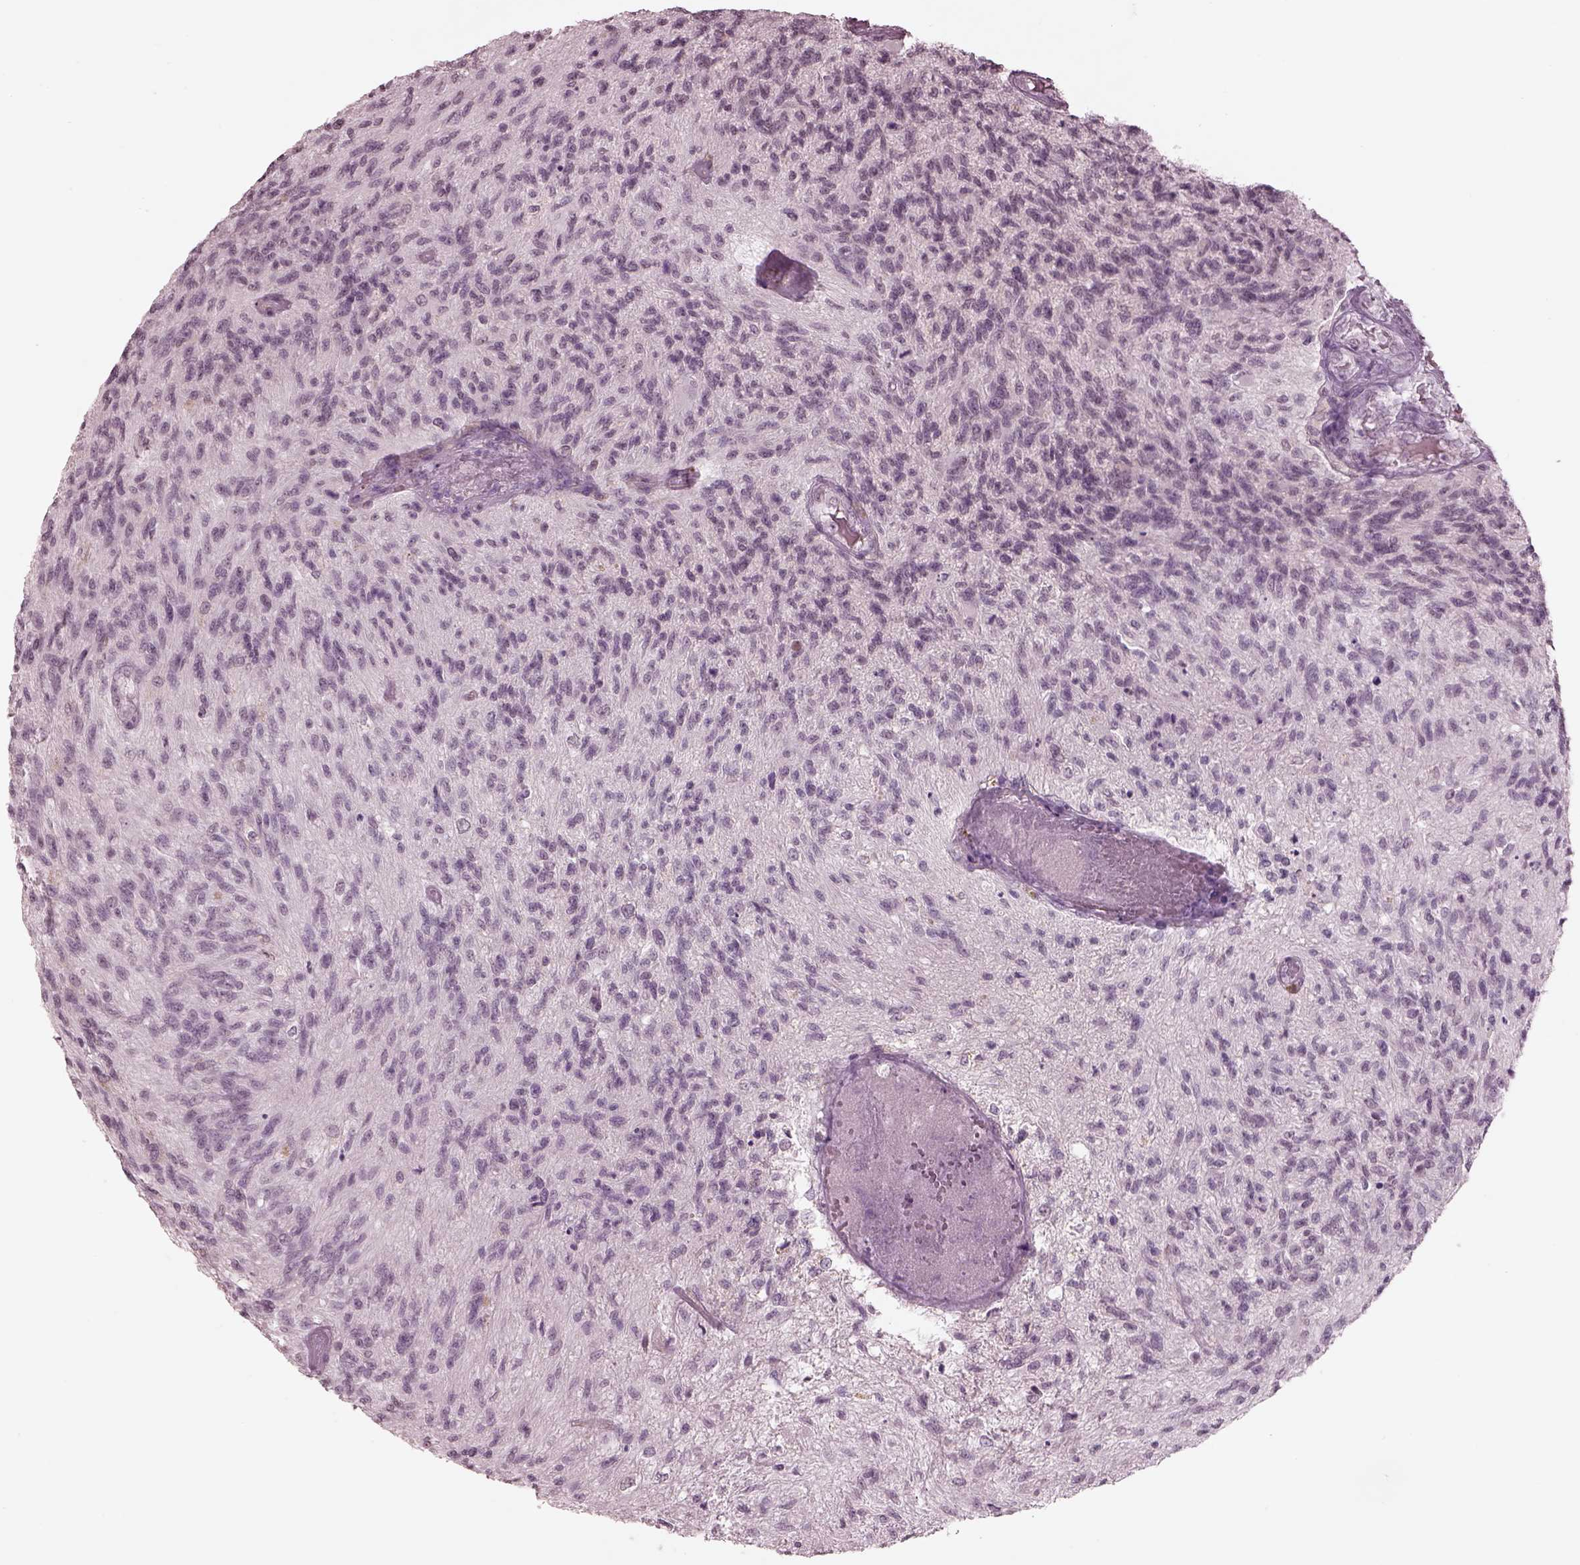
{"staining": {"intensity": "negative", "quantity": "none", "location": "none"}, "tissue": "glioma", "cell_type": "Tumor cells", "image_type": "cancer", "snomed": [{"axis": "morphology", "description": "Glioma, malignant, High grade"}, {"axis": "topography", "description": "Brain"}], "caption": "Glioma was stained to show a protein in brown. There is no significant staining in tumor cells.", "gene": "GARIN4", "patient": {"sex": "male", "age": 56}}